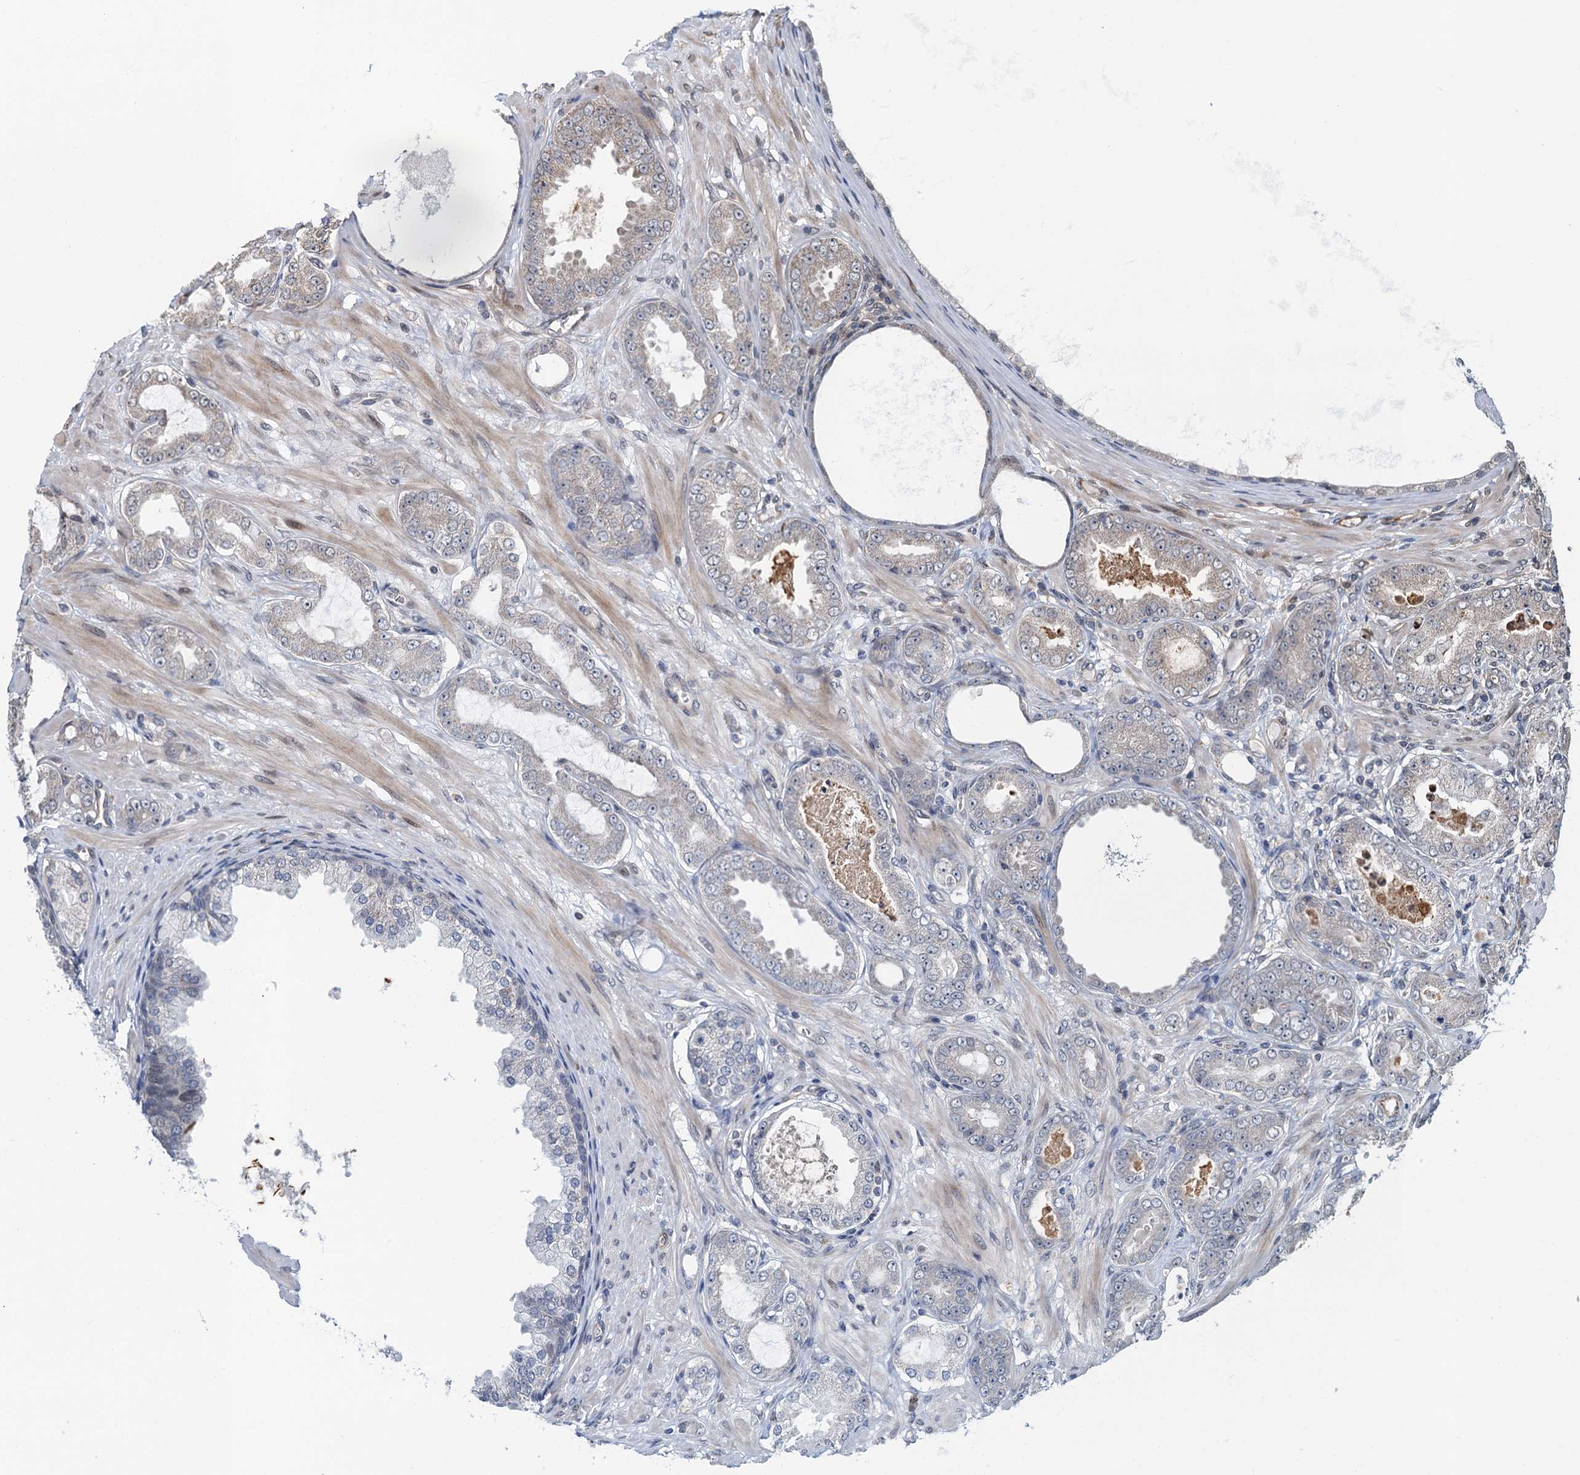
{"staining": {"intensity": "negative", "quantity": "none", "location": "none"}, "tissue": "prostate cancer", "cell_type": "Tumor cells", "image_type": "cancer", "snomed": [{"axis": "morphology", "description": "Adenocarcinoma, Low grade"}, {"axis": "topography", "description": "Prostate"}], "caption": "Immunohistochemistry of human low-grade adenocarcinoma (prostate) exhibits no expression in tumor cells. (DAB IHC, high magnification).", "gene": "WHAMM", "patient": {"sex": "male", "age": 63}}